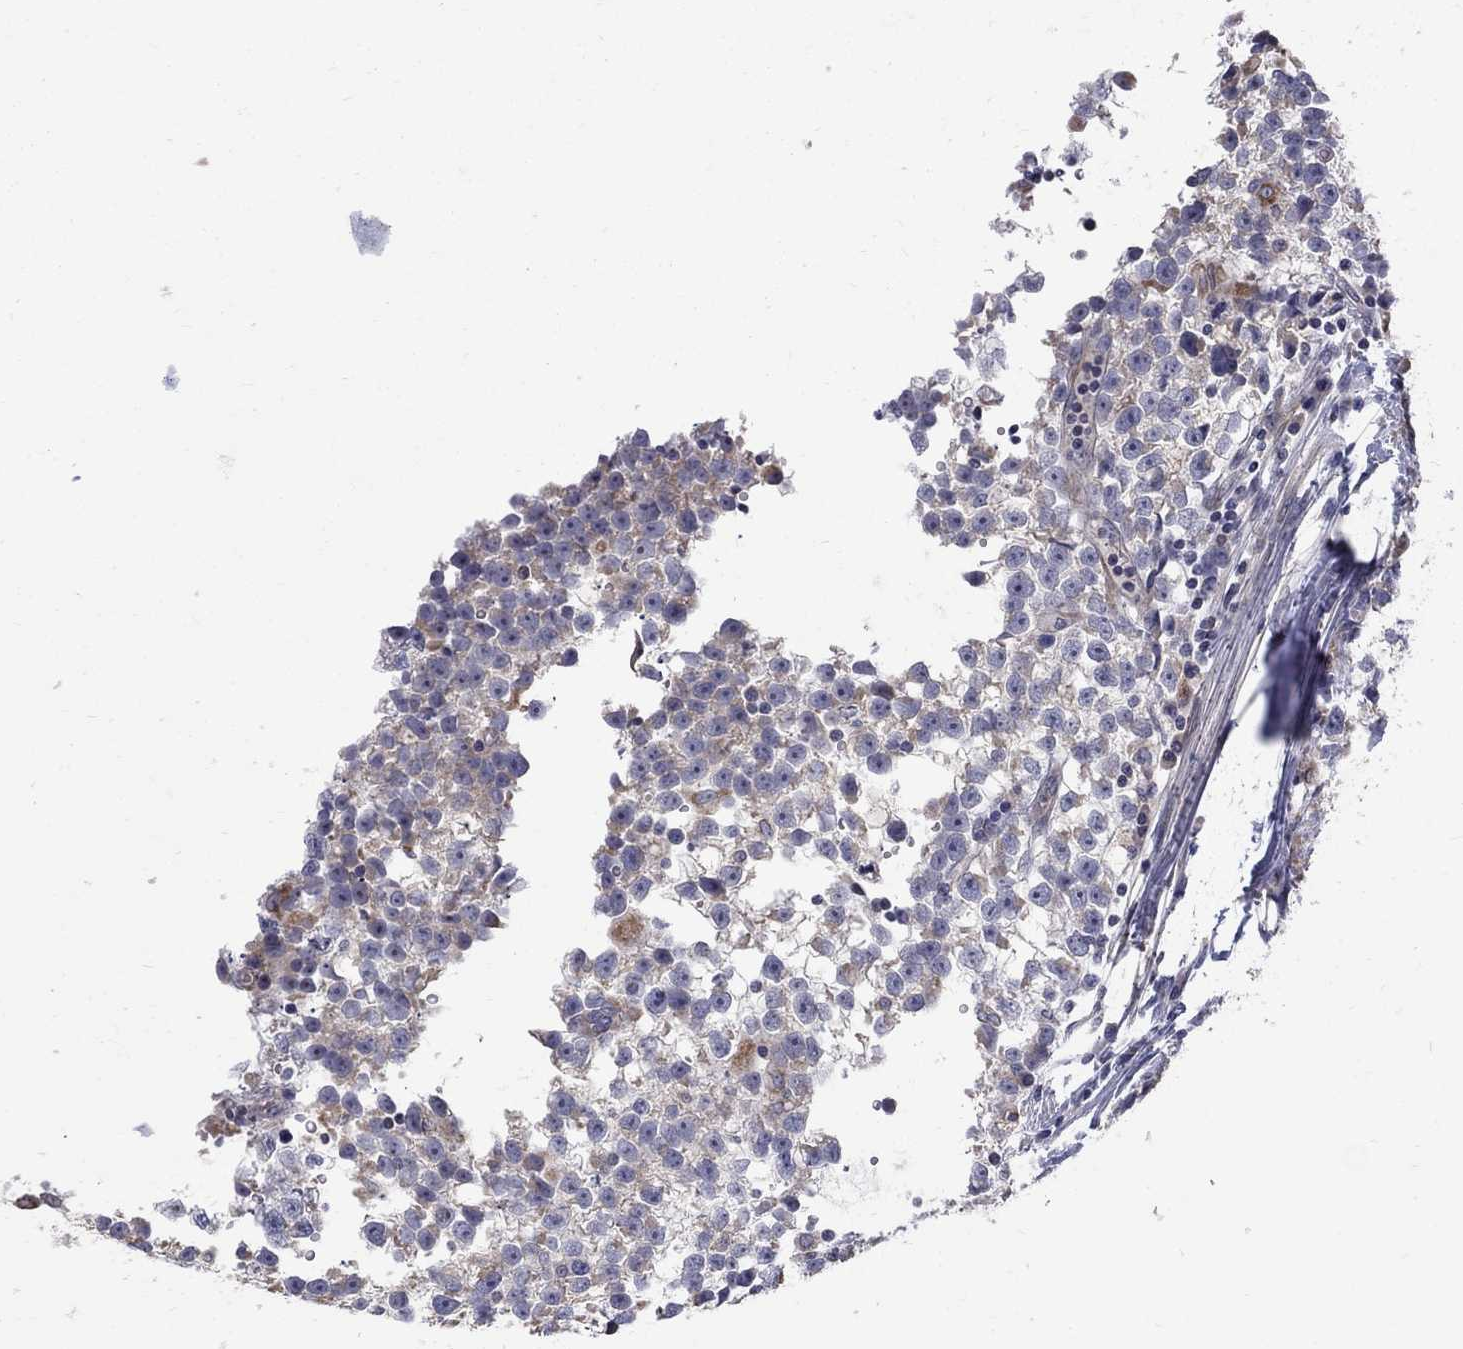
{"staining": {"intensity": "weak", "quantity": "<25%", "location": "cytoplasmic/membranous"}, "tissue": "testis cancer", "cell_type": "Tumor cells", "image_type": "cancer", "snomed": [{"axis": "morphology", "description": "Seminoma, NOS"}, {"axis": "topography", "description": "Testis"}], "caption": "Immunohistochemistry (IHC) of human testis cancer exhibits no staining in tumor cells.", "gene": "SH2B1", "patient": {"sex": "male", "age": 31}}